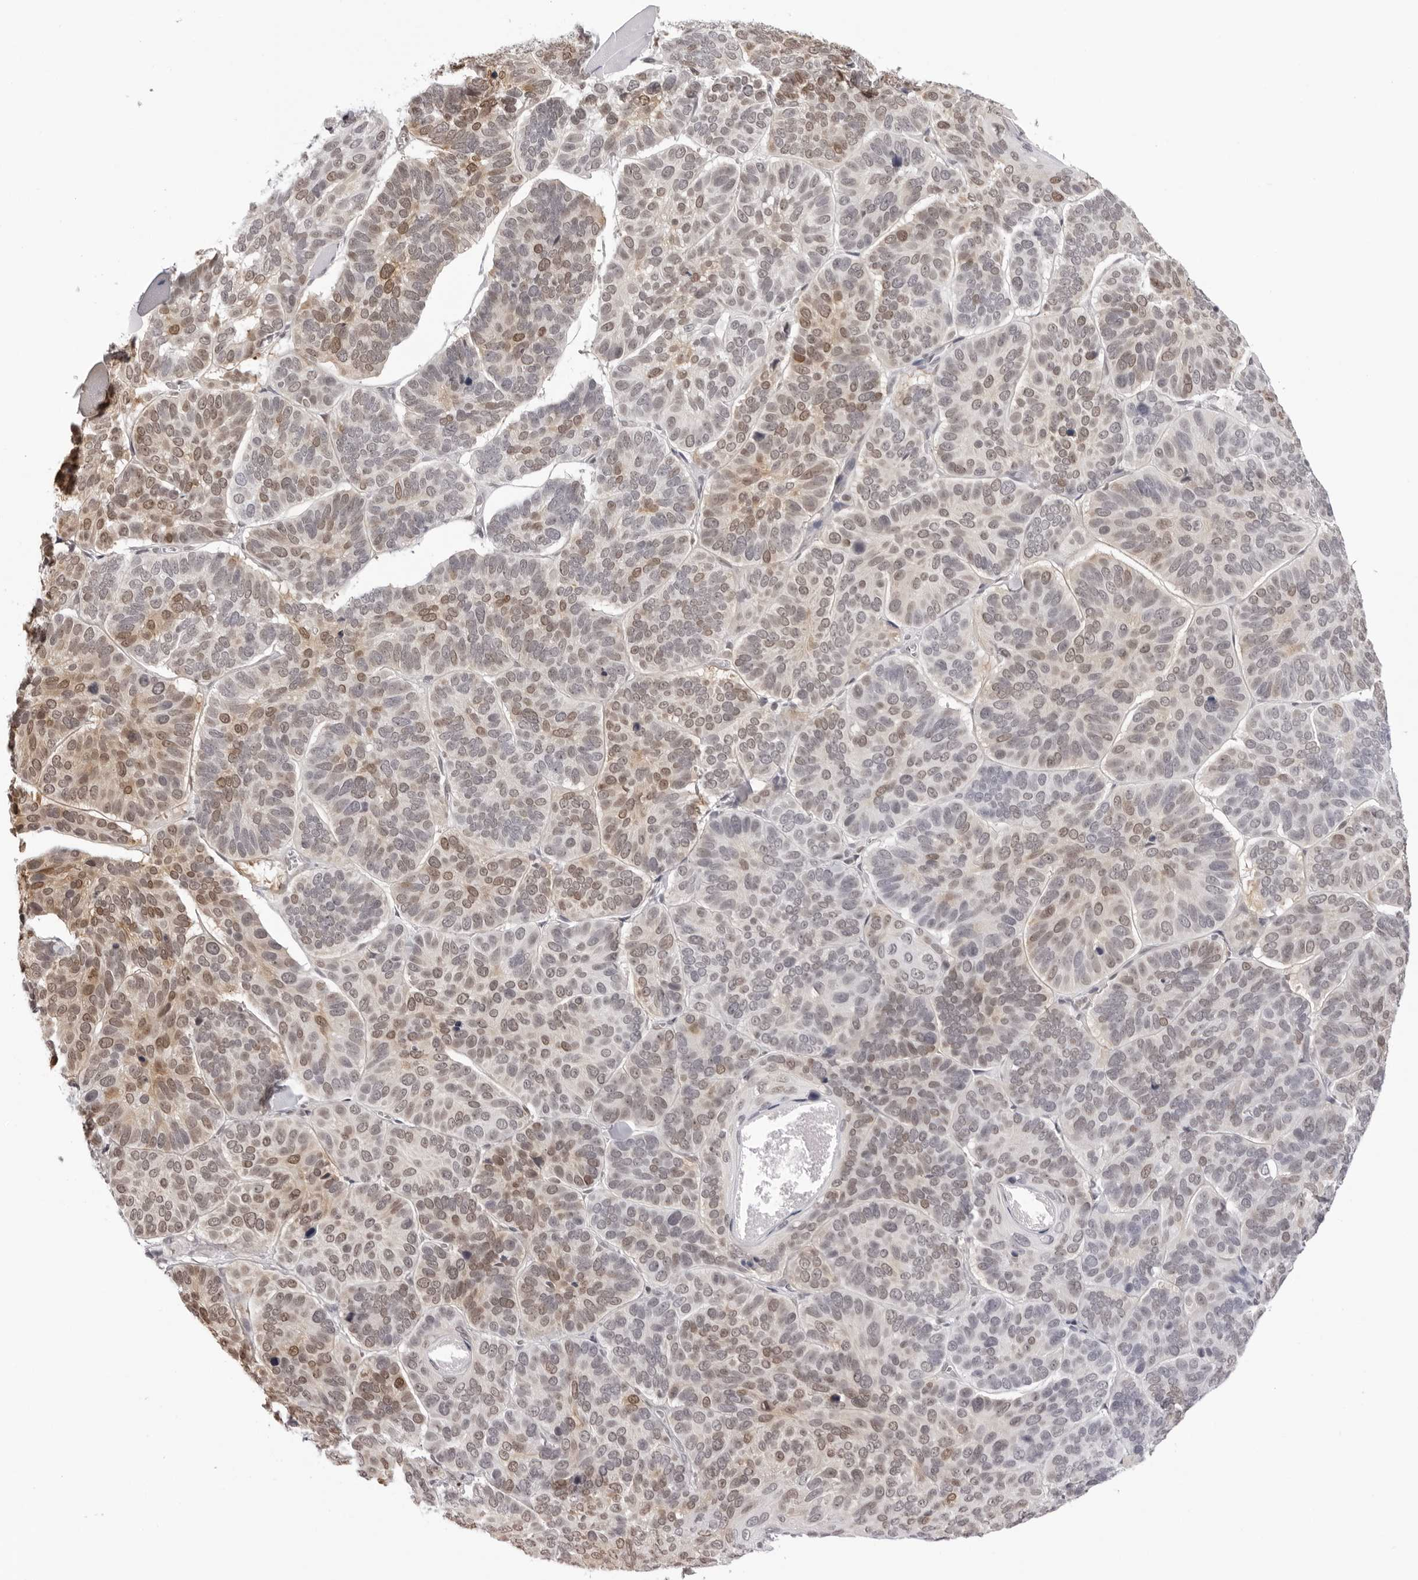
{"staining": {"intensity": "moderate", "quantity": "25%-75%", "location": "nuclear"}, "tissue": "skin cancer", "cell_type": "Tumor cells", "image_type": "cancer", "snomed": [{"axis": "morphology", "description": "Basal cell carcinoma"}, {"axis": "topography", "description": "Skin"}], "caption": "The micrograph demonstrates staining of basal cell carcinoma (skin), revealing moderate nuclear protein positivity (brown color) within tumor cells. (IHC, brightfield microscopy, high magnification).", "gene": "HSPA4", "patient": {"sex": "male", "age": 62}}